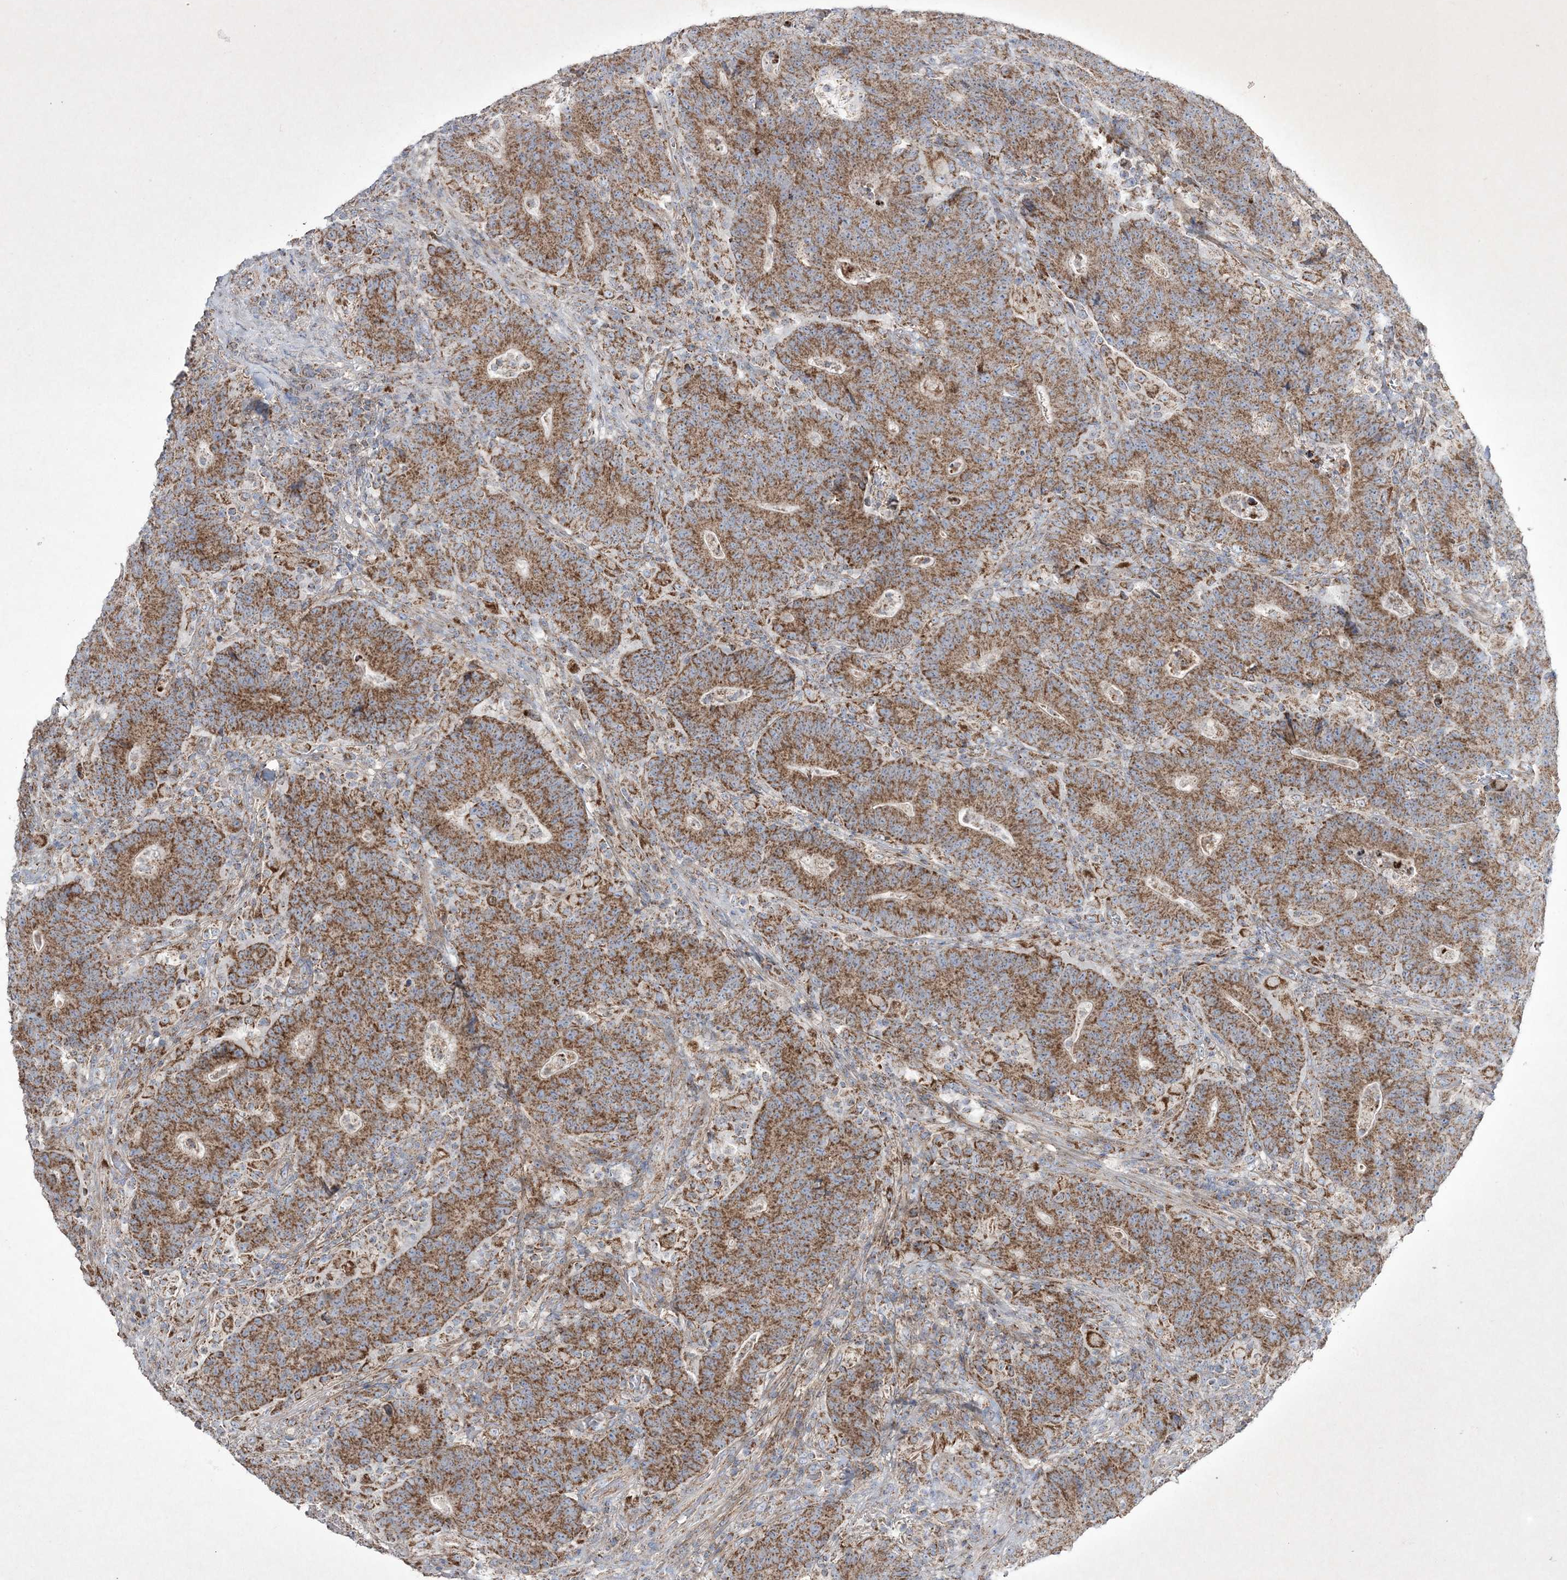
{"staining": {"intensity": "moderate", "quantity": ">75%", "location": "cytoplasmic/membranous"}, "tissue": "colorectal cancer", "cell_type": "Tumor cells", "image_type": "cancer", "snomed": [{"axis": "morphology", "description": "Normal tissue, NOS"}, {"axis": "morphology", "description": "Adenocarcinoma, NOS"}, {"axis": "topography", "description": "Colon"}], "caption": "Human adenocarcinoma (colorectal) stained with a protein marker displays moderate staining in tumor cells.", "gene": "RICTOR", "patient": {"sex": "female", "age": 75}}